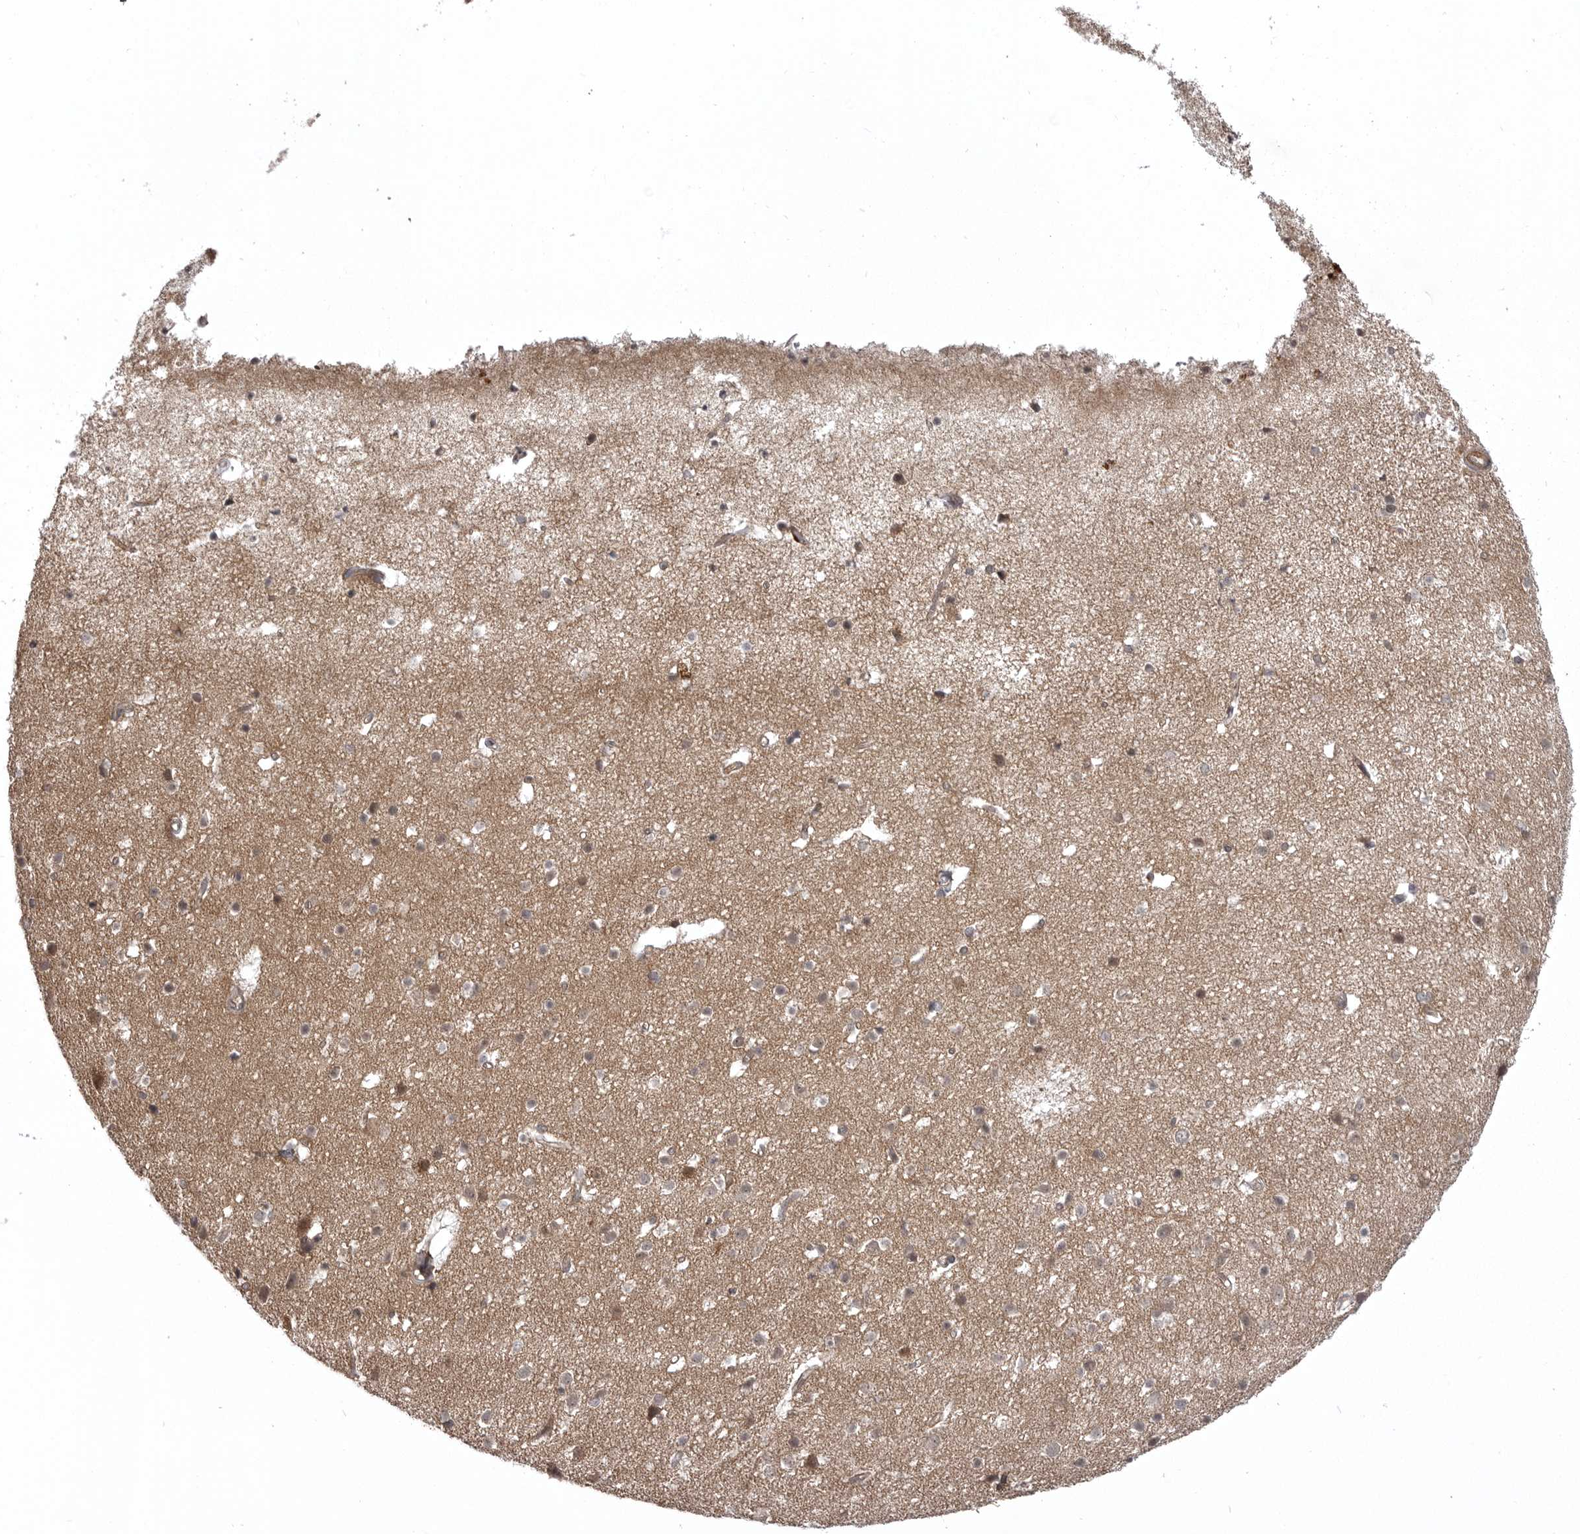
{"staining": {"intensity": "moderate", "quantity": ">75%", "location": "cytoplasmic/membranous,nuclear"}, "tissue": "cerebral cortex", "cell_type": "Endothelial cells", "image_type": "normal", "snomed": [{"axis": "morphology", "description": "Normal tissue, NOS"}, {"axis": "topography", "description": "Cerebral cortex"}], "caption": "Endothelial cells display medium levels of moderate cytoplasmic/membranous,nuclear staining in approximately >75% of cells in unremarkable cerebral cortex.", "gene": "SNX16", "patient": {"sex": "male", "age": 54}}